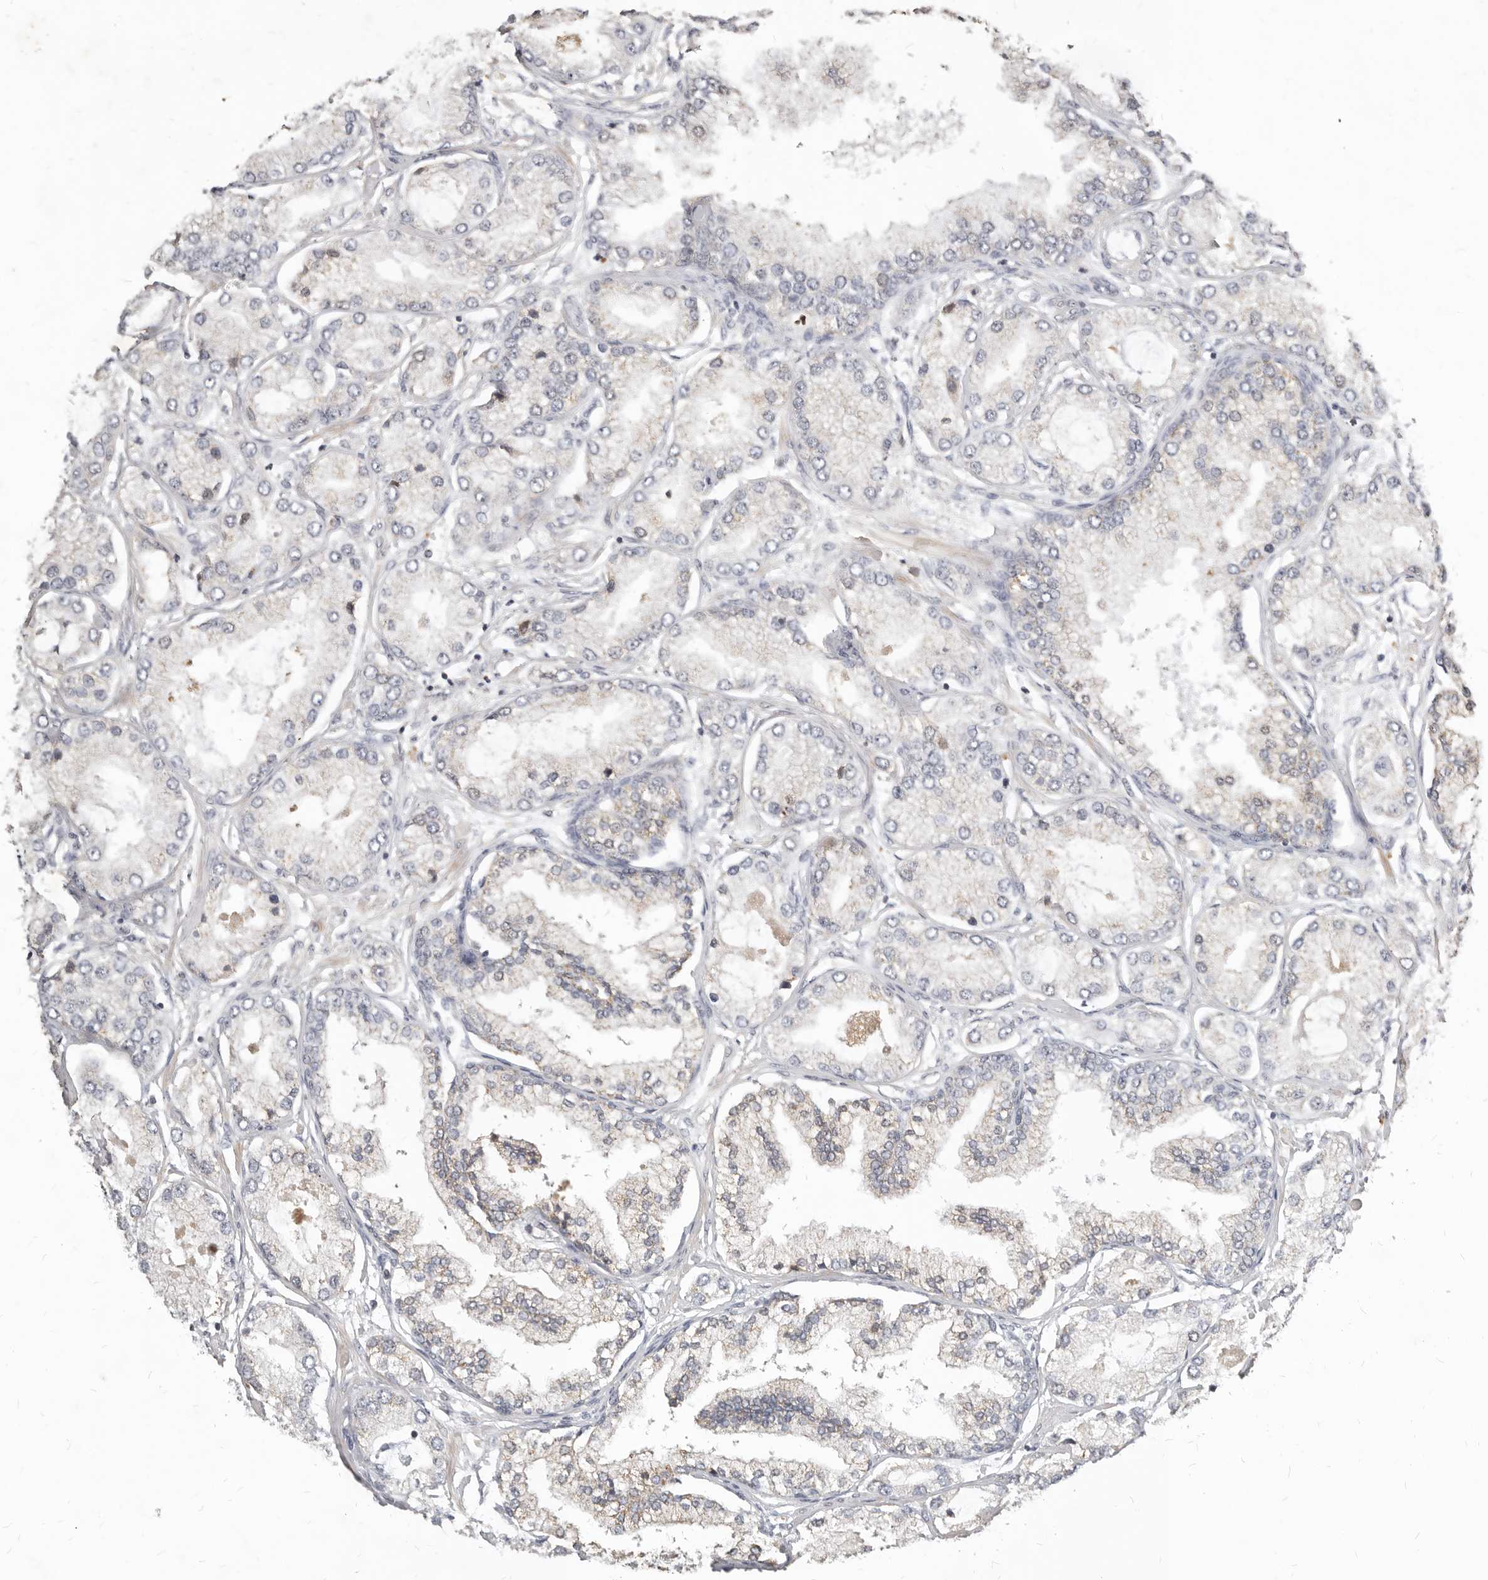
{"staining": {"intensity": "negative", "quantity": "none", "location": "none"}, "tissue": "prostate cancer", "cell_type": "Tumor cells", "image_type": "cancer", "snomed": [{"axis": "morphology", "description": "Adenocarcinoma, Low grade"}, {"axis": "topography", "description": "Prostate"}], "caption": "Immunohistochemistry (IHC) of human low-grade adenocarcinoma (prostate) exhibits no expression in tumor cells.", "gene": "MICALL2", "patient": {"sex": "male", "age": 62}}